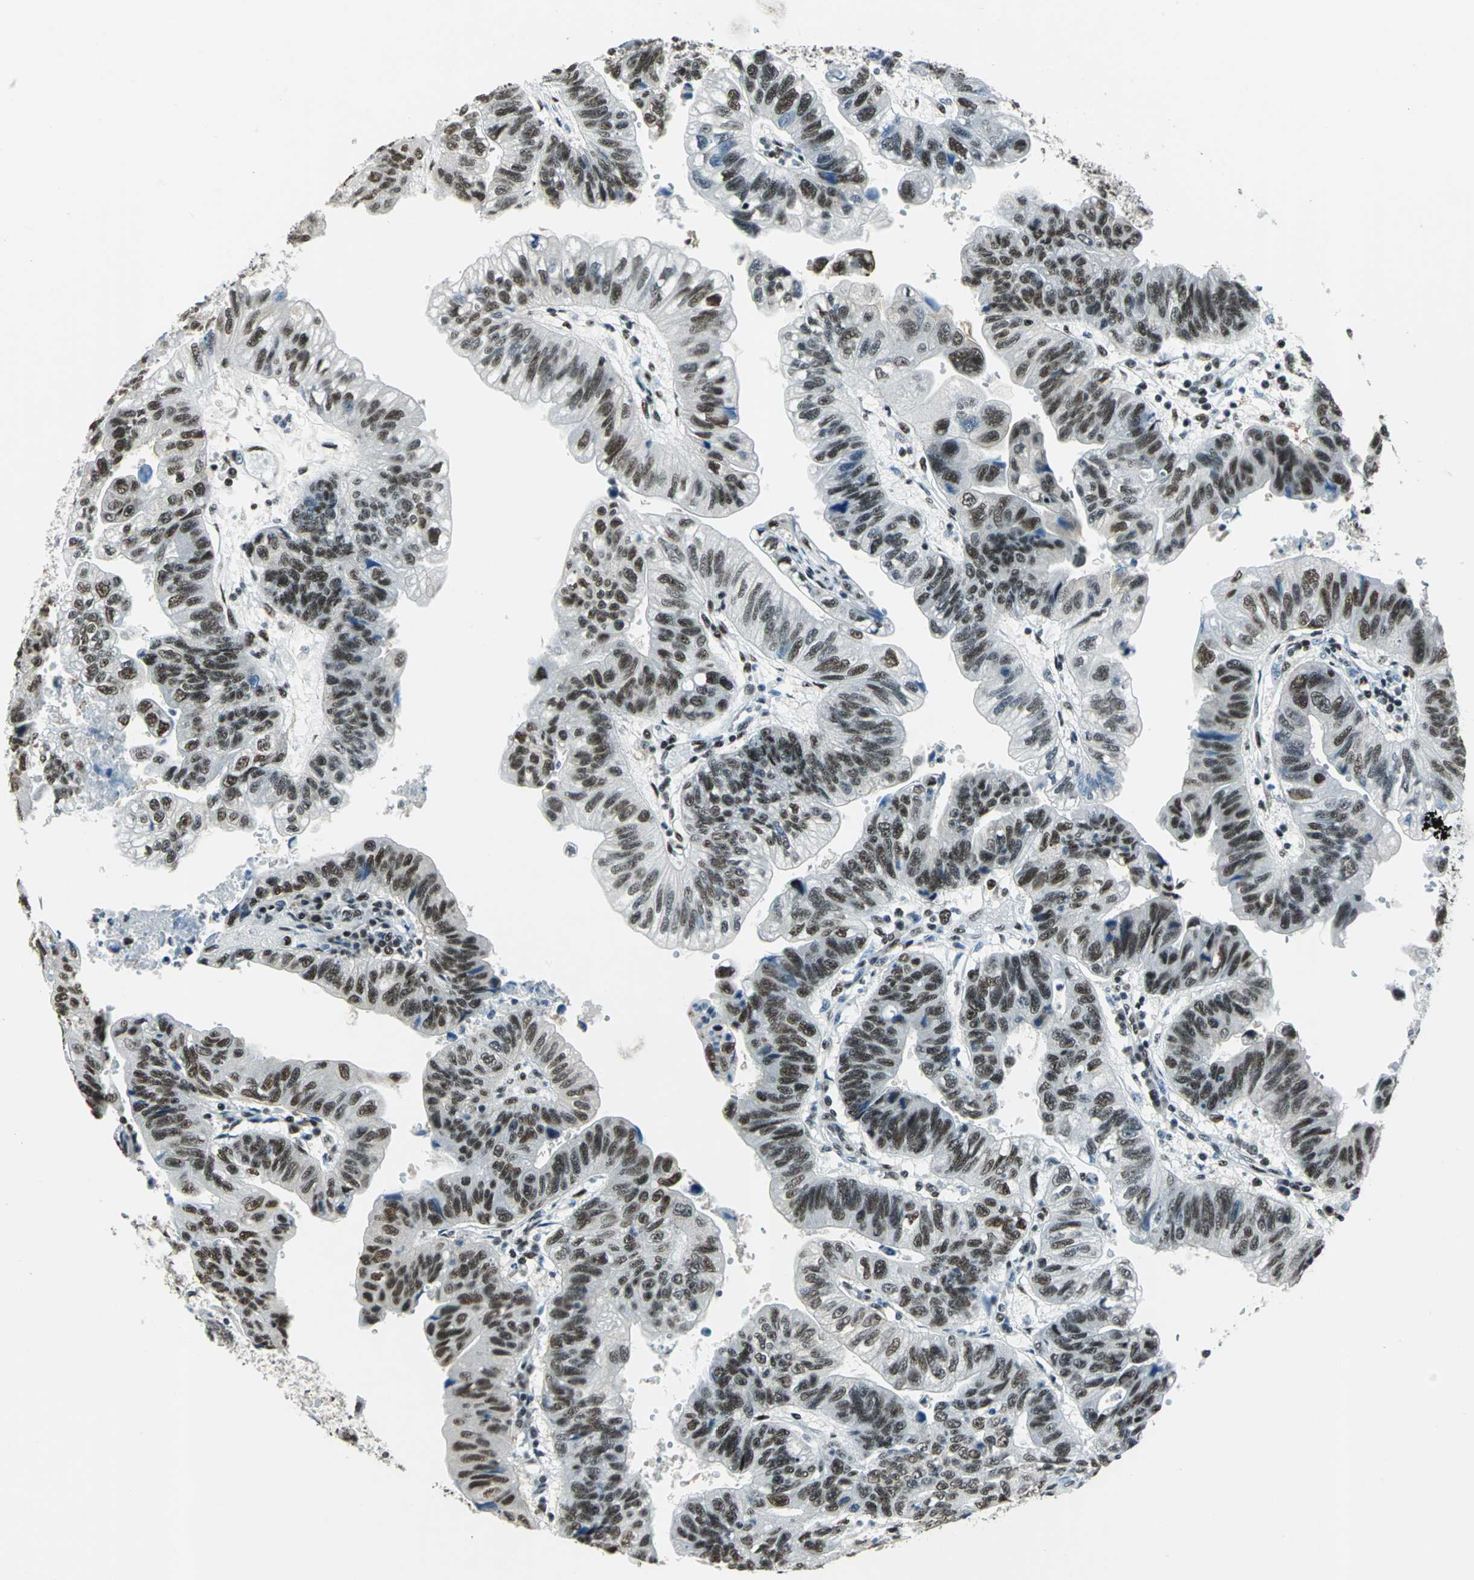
{"staining": {"intensity": "strong", "quantity": ">75%", "location": "nuclear"}, "tissue": "stomach cancer", "cell_type": "Tumor cells", "image_type": "cancer", "snomed": [{"axis": "morphology", "description": "Adenocarcinoma, NOS"}, {"axis": "topography", "description": "Stomach"}], "caption": "Immunohistochemical staining of stomach adenocarcinoma displays strong nuclear protein positivity in about >75% of tumor cells.", "gene": "KAT6B", "patient": {"sex": "male", "age": 59}}